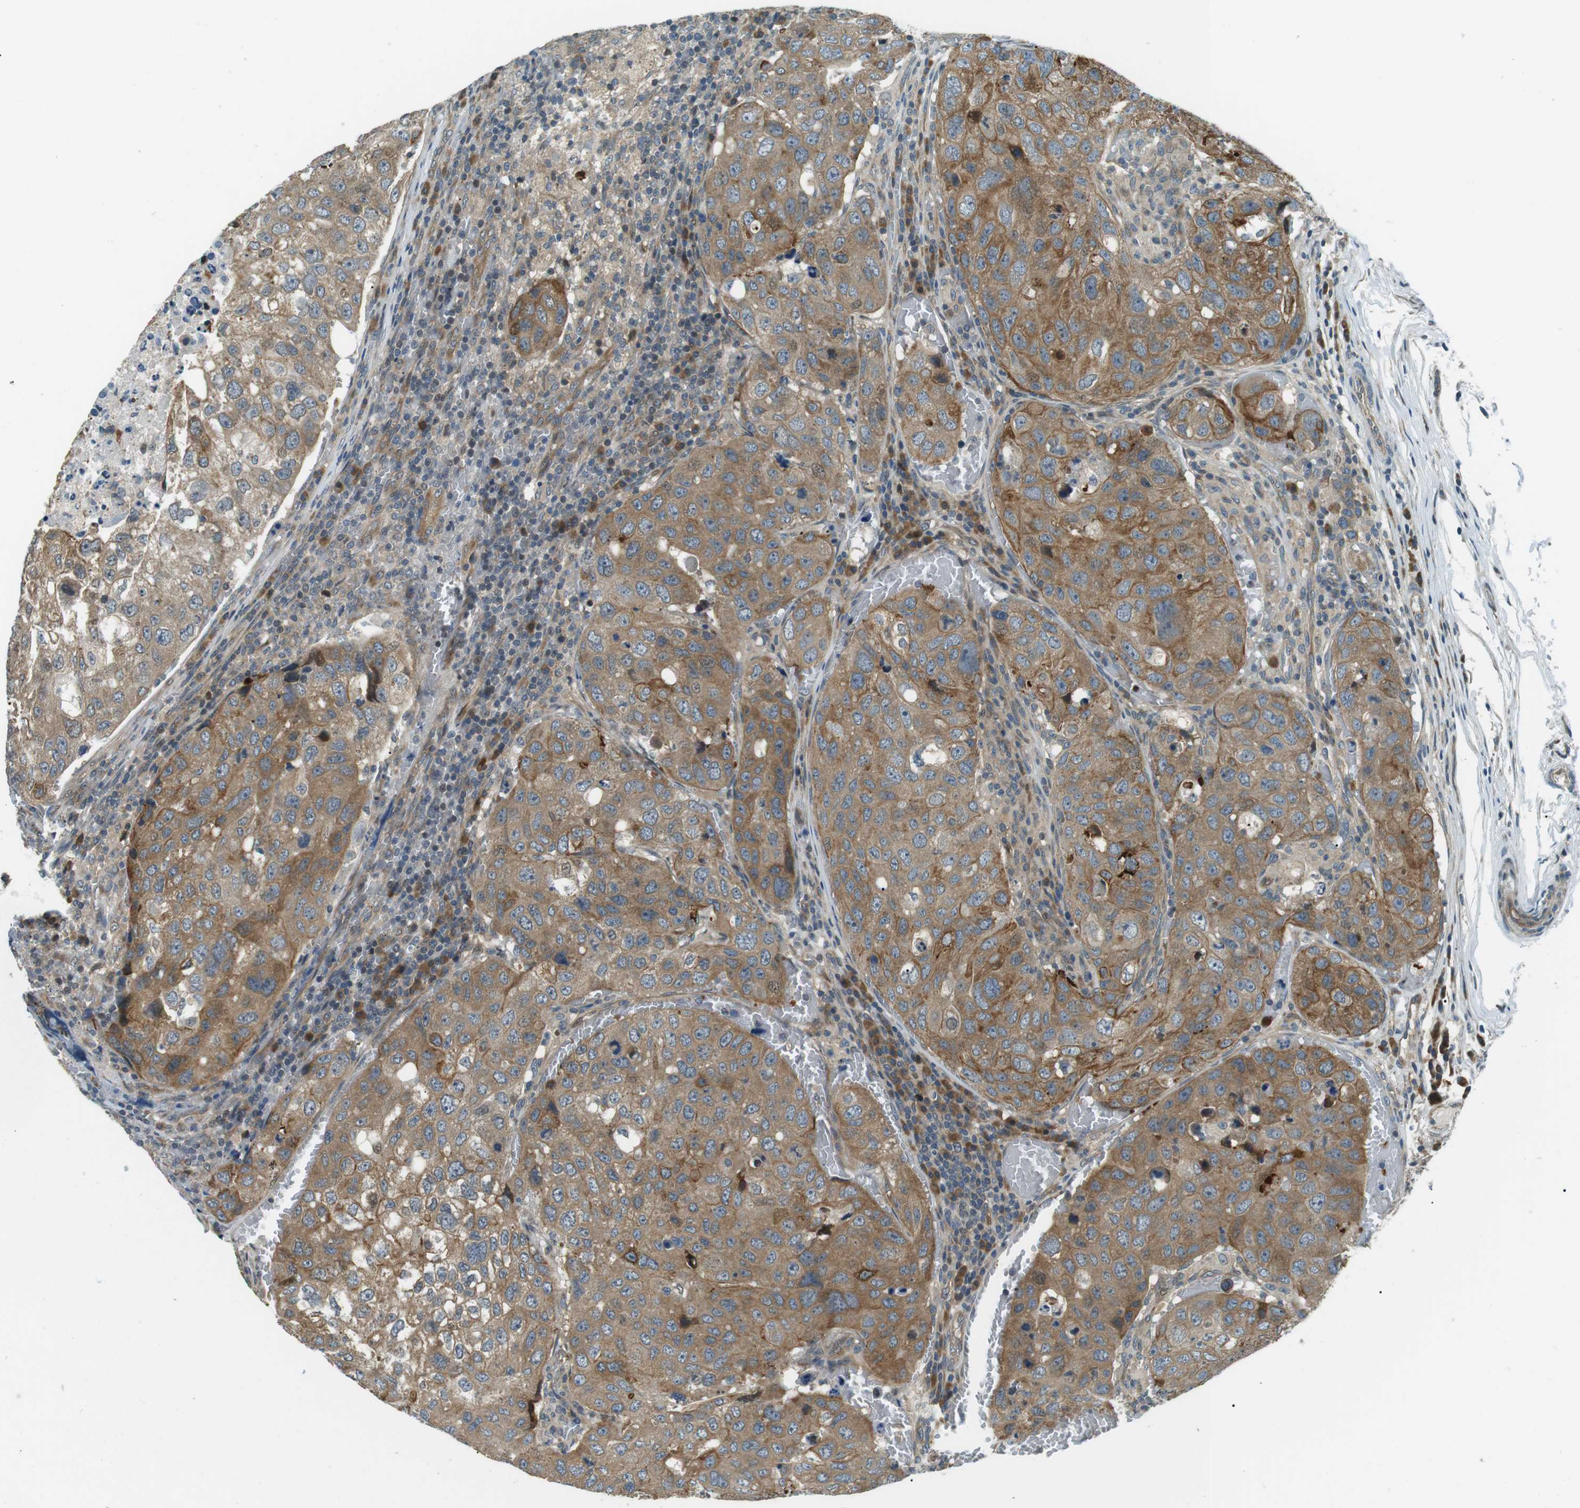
{"staining": {"intensity": "moderate", "quantity": ">75%", "location": "cytoplasmic/membranous"}, "tissue": "urothelial cancer", "cell_type": "Tumor cells", "image_type": "cancer", "snomed": [{"axis": "morphology", "description": "Urothelial carcinoma, High grade"}, {"axis": "topography", "description": "Lymph node"}, {"axis": "topography", "description": "Urinary bladder"}], "caption": "A medium amount of moderate cytoplasmic/membranous staining is seen in about >75% of tumor cells in urothelial carcinoma (high-grade) tissue.", "gene": "TMEM74", "patient": {"sex": "male", "age": 51}}